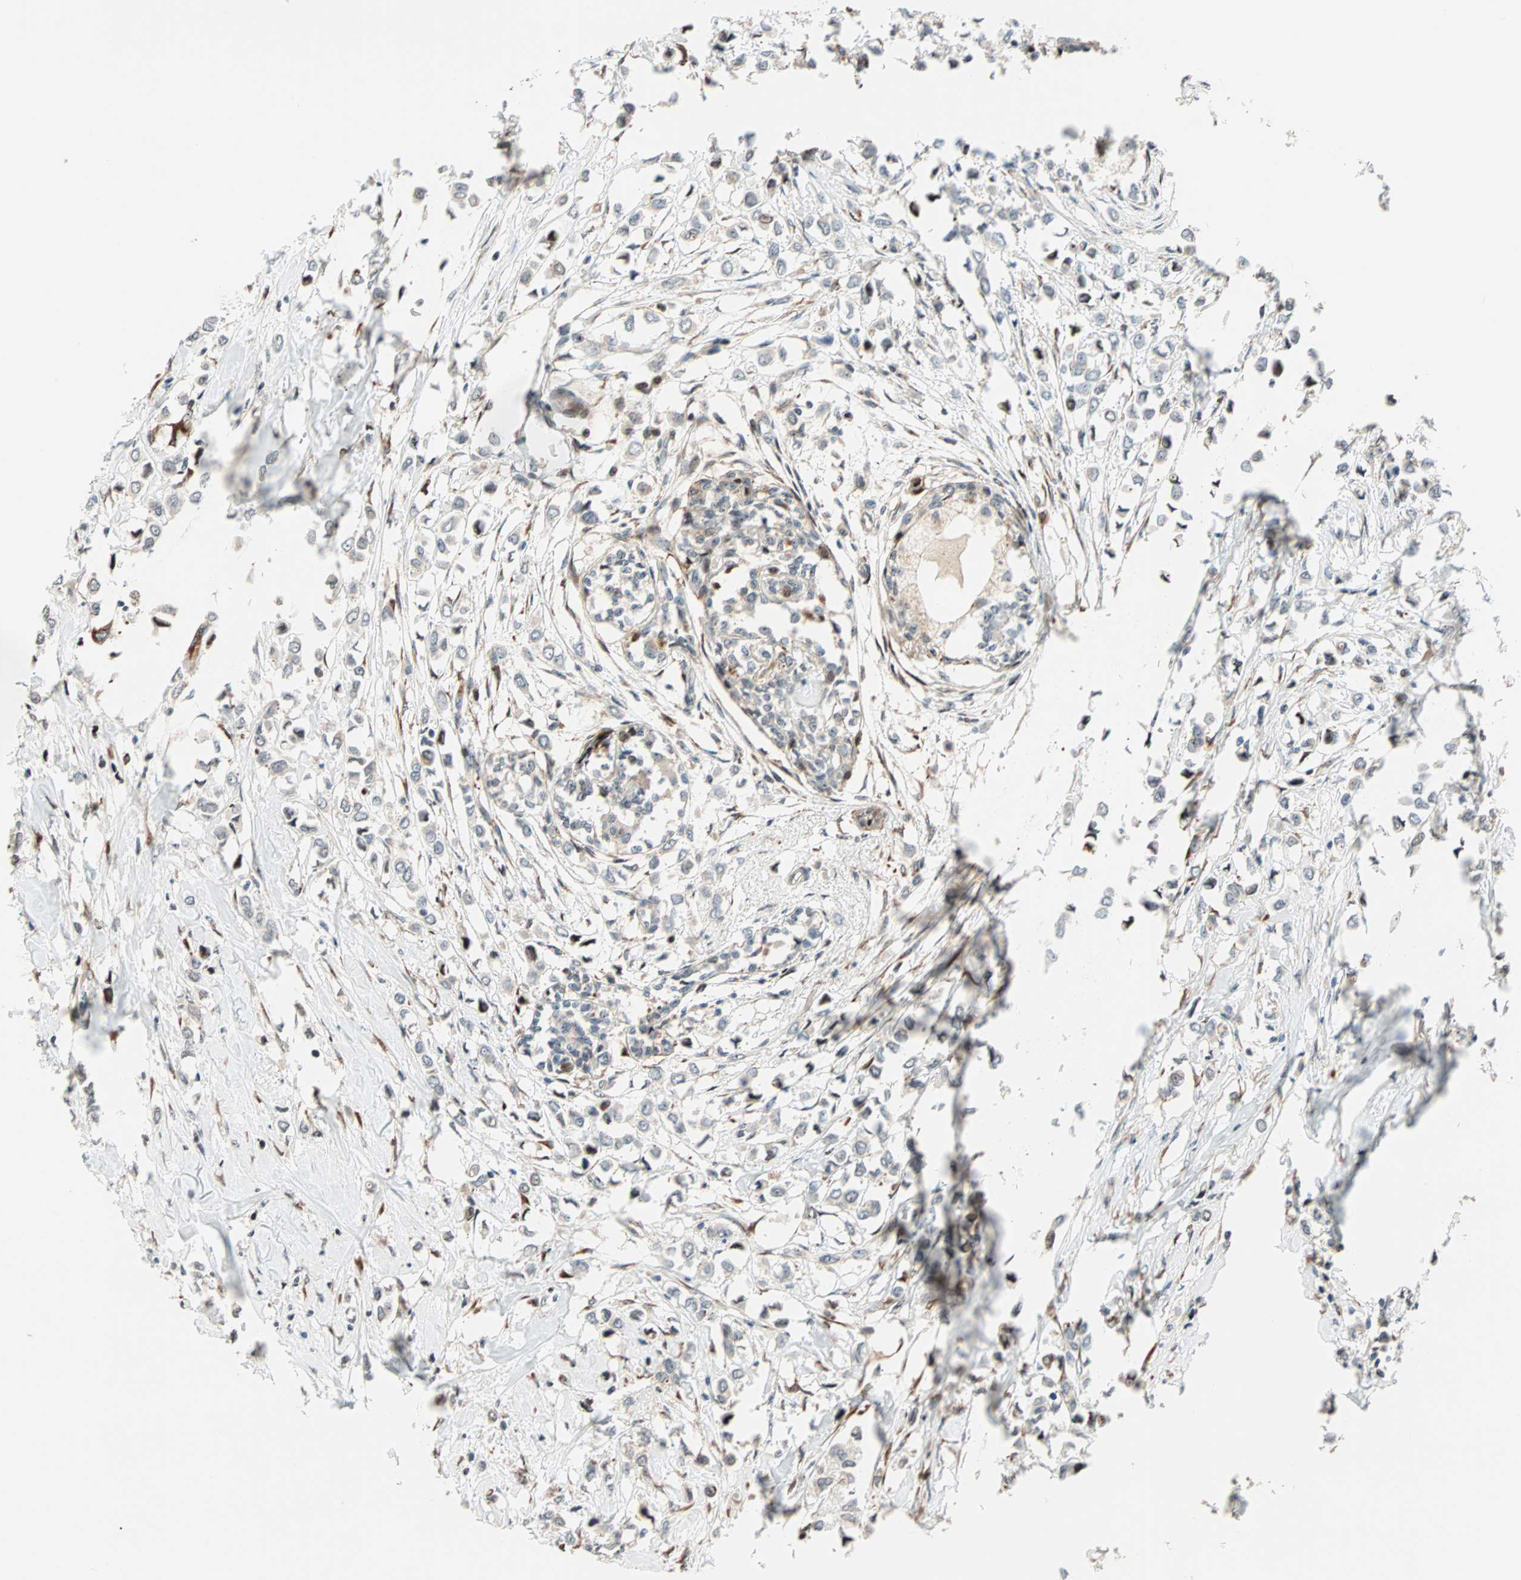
{"staining": {"intensity": "weak", "quantity": "25%-75%", "location": "cytoplasmic/membranous"}, "tissue": "breast cancer", "cell_type": "Tumor cells", "image_type": "cancer", "snomed": [{"axis": "morphology", "description": "Lobular carcinoma"}, {"axis": "topography", "description": "Breast"}], "caption": "Breast cancer stained with a protein marker displays weak staining in tumor cells.", "gene": "HECW1", "patient": {"sex": "female", "age": 51}}